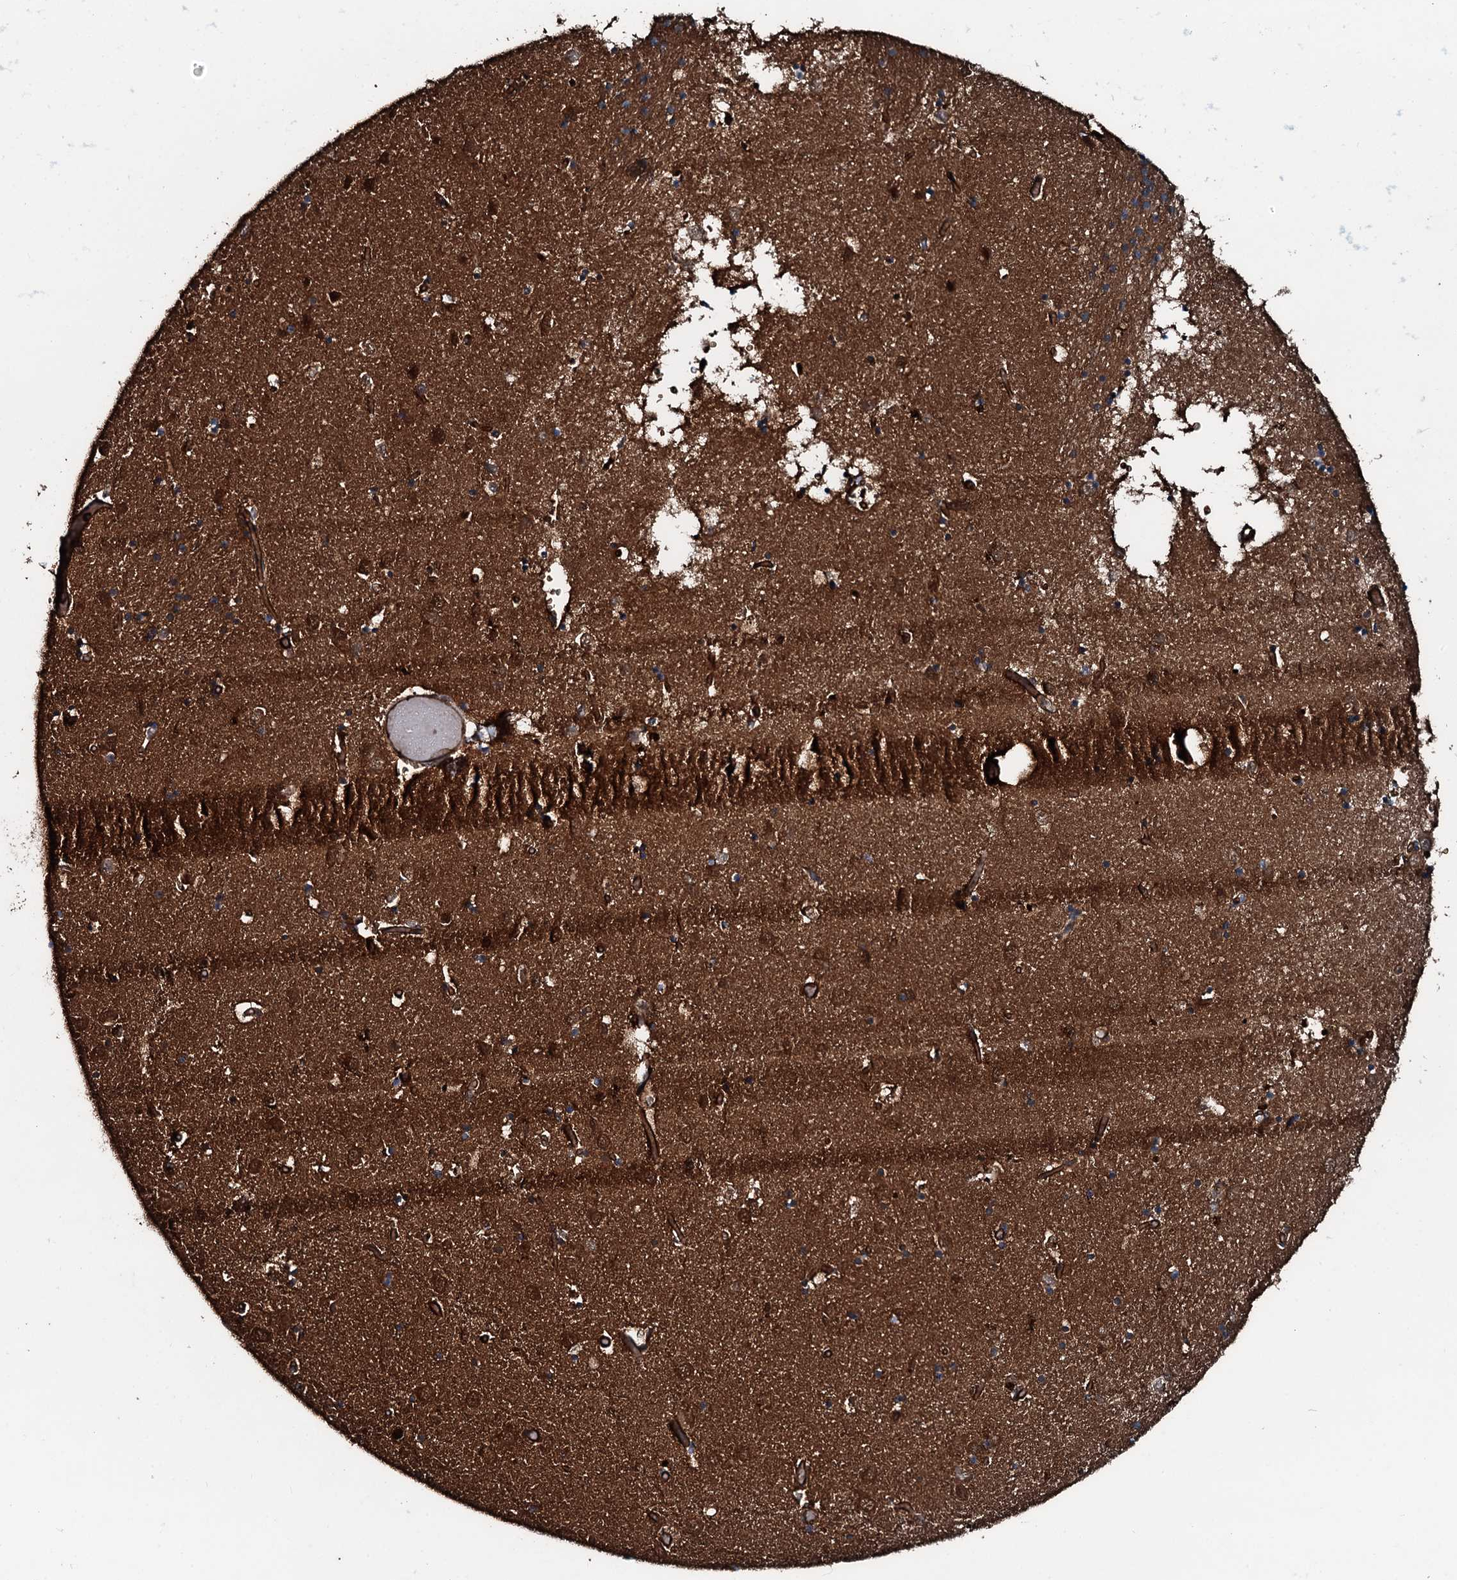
{"staining": {"intensity": "strong", "quantity": ">75%", "location": "cytoplasmic/membranous"}, "tissue": "caudate", "cell_type": "Glial cells", "image_type": "normal", "snomed": [{"axis": "morphology", "description": "Normal tissue, NOS"}, {"axis": "topography", "description": "Lateral ventricle wall"}], "caption": "The histopathology image displays a brown stain indicating the presence of a protein in the cytoplasmic/membranous of glial cells in caudate.", "gene": "TRIM7", "patient": {"sex": "male", "age": 70}}